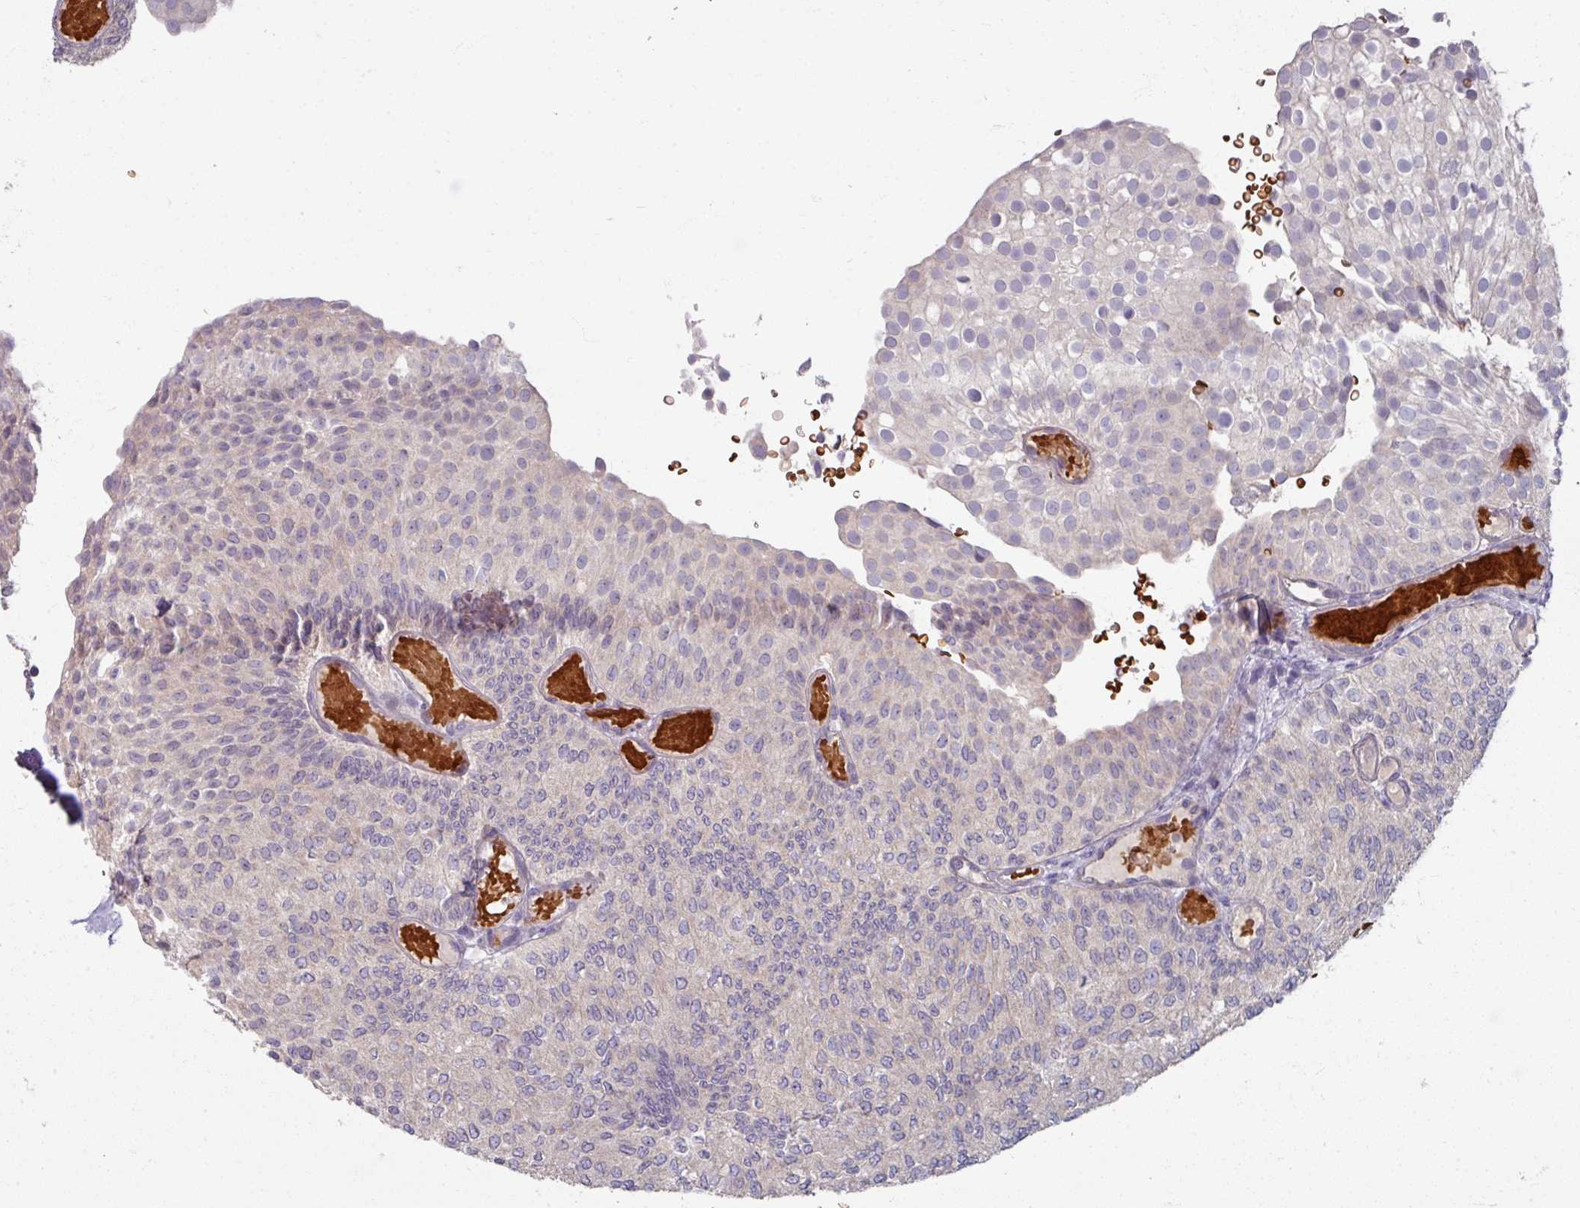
{"staining": {"intensity": "negative", "quantity": "none", "location": "none"}, "tissue": "urothelial cancer", "cell_type": "Tumor cells", "image_type": "cancer", "snomed": [{"axis": "morphology", "description": "Urothelial carcinoma, Low grade"}, {"axis": "topography", "description": "Urinary bladder"}], "caption": "There is no significant expression in tumor cells of urothelial cancer.", "gene": "KMT5C", "patient": {"sex": "male", "age": 78}}